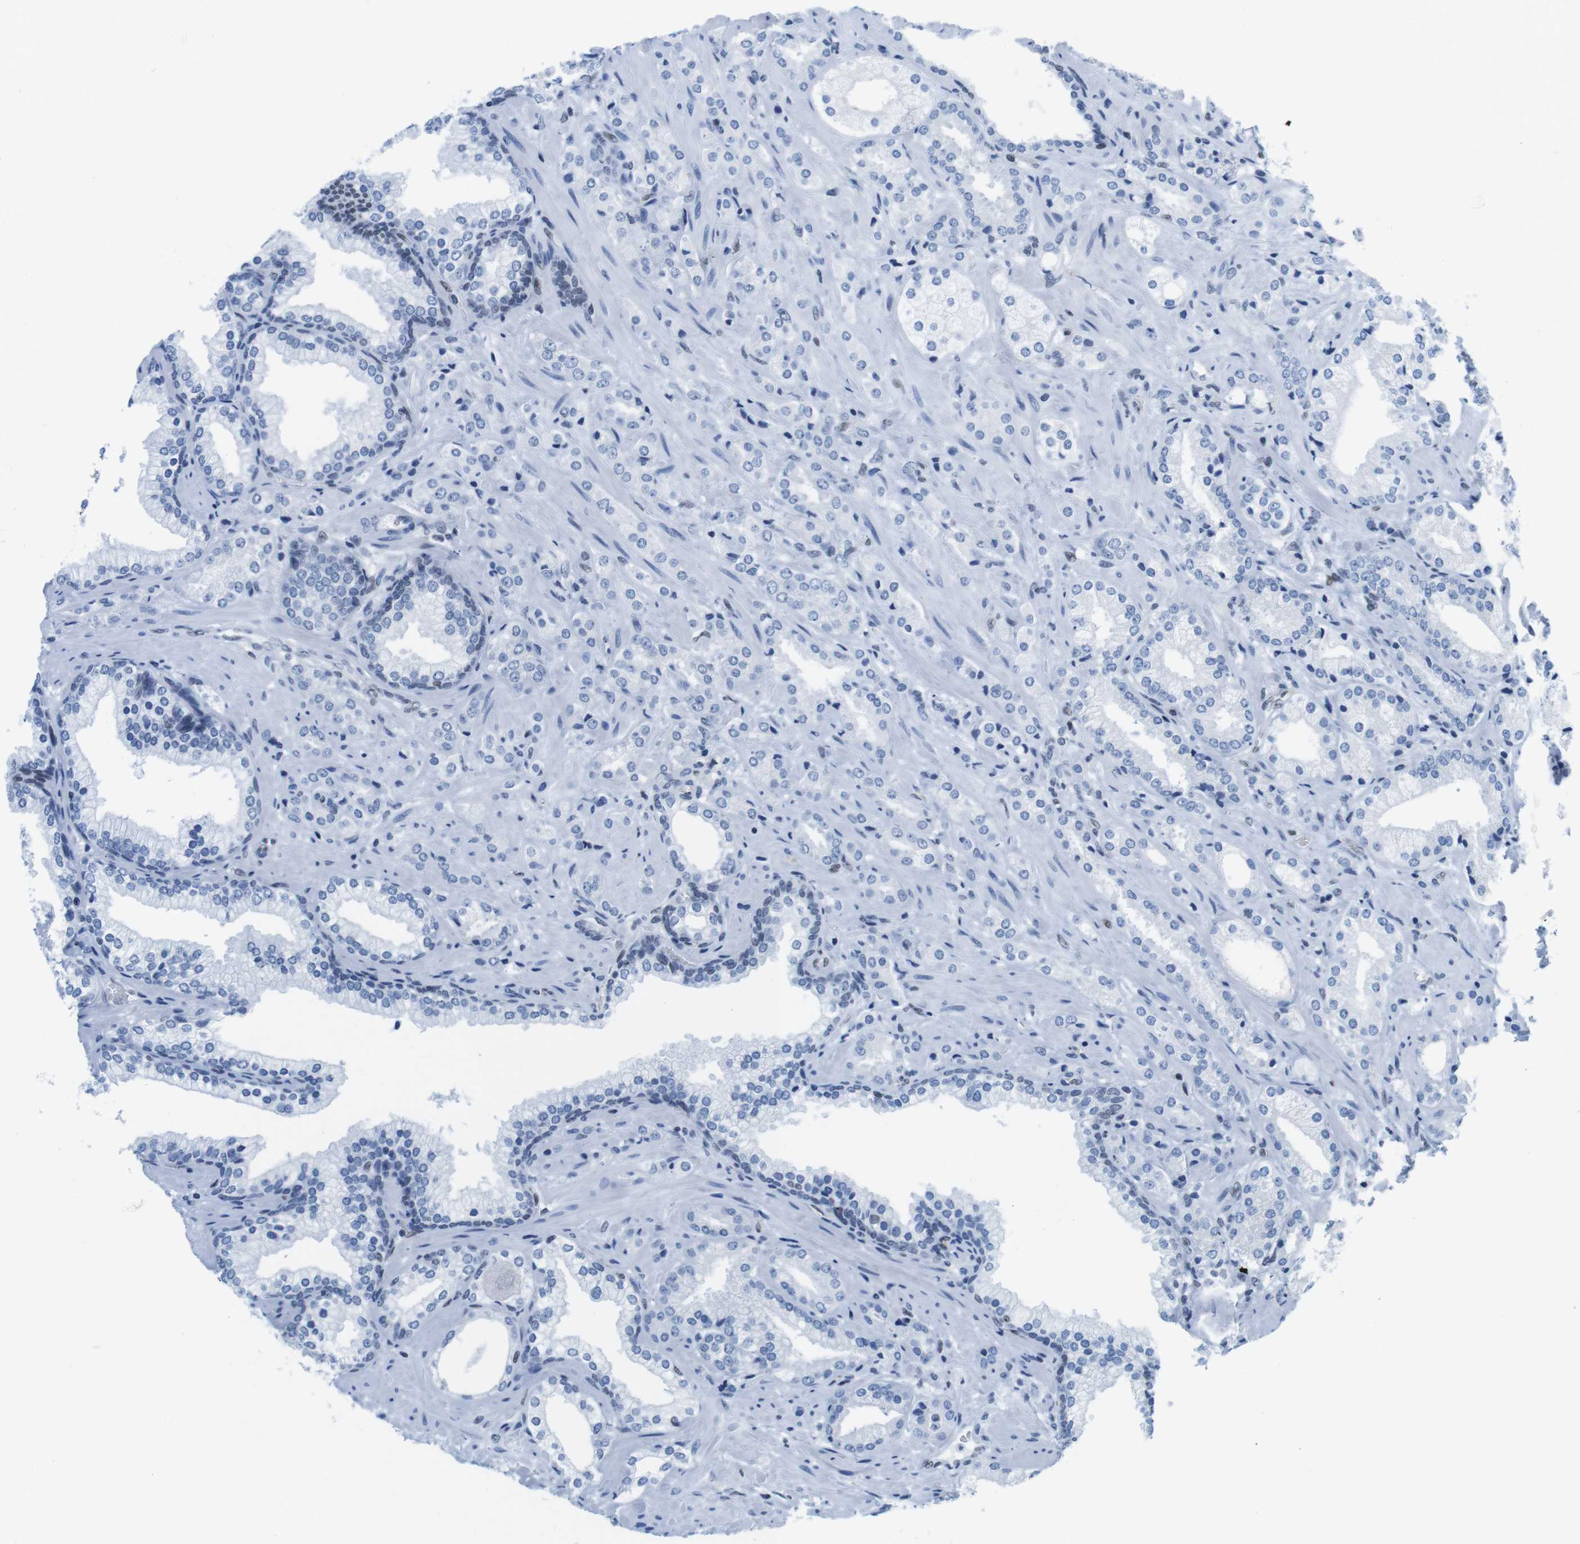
{"staining": {"intensity": "negative", "quantity": "none", "location": "none"}, "tissue": "prostate cancer", "cell_type": "Tumor cells", "image_type": "cancer", "snomed": [{"axis": "morphology", "description": "Adenocarcinoma, High grade"}, {"axis": "topography", "description": "Prostate"}], "caption": "This is an immunohistochemistry photomicrograph of human high-grade adenocarcinoma (prostate). There is no expression in tumor cells.", "gene": "IFI16", "patient": {"sex": "male", "age": 64}}